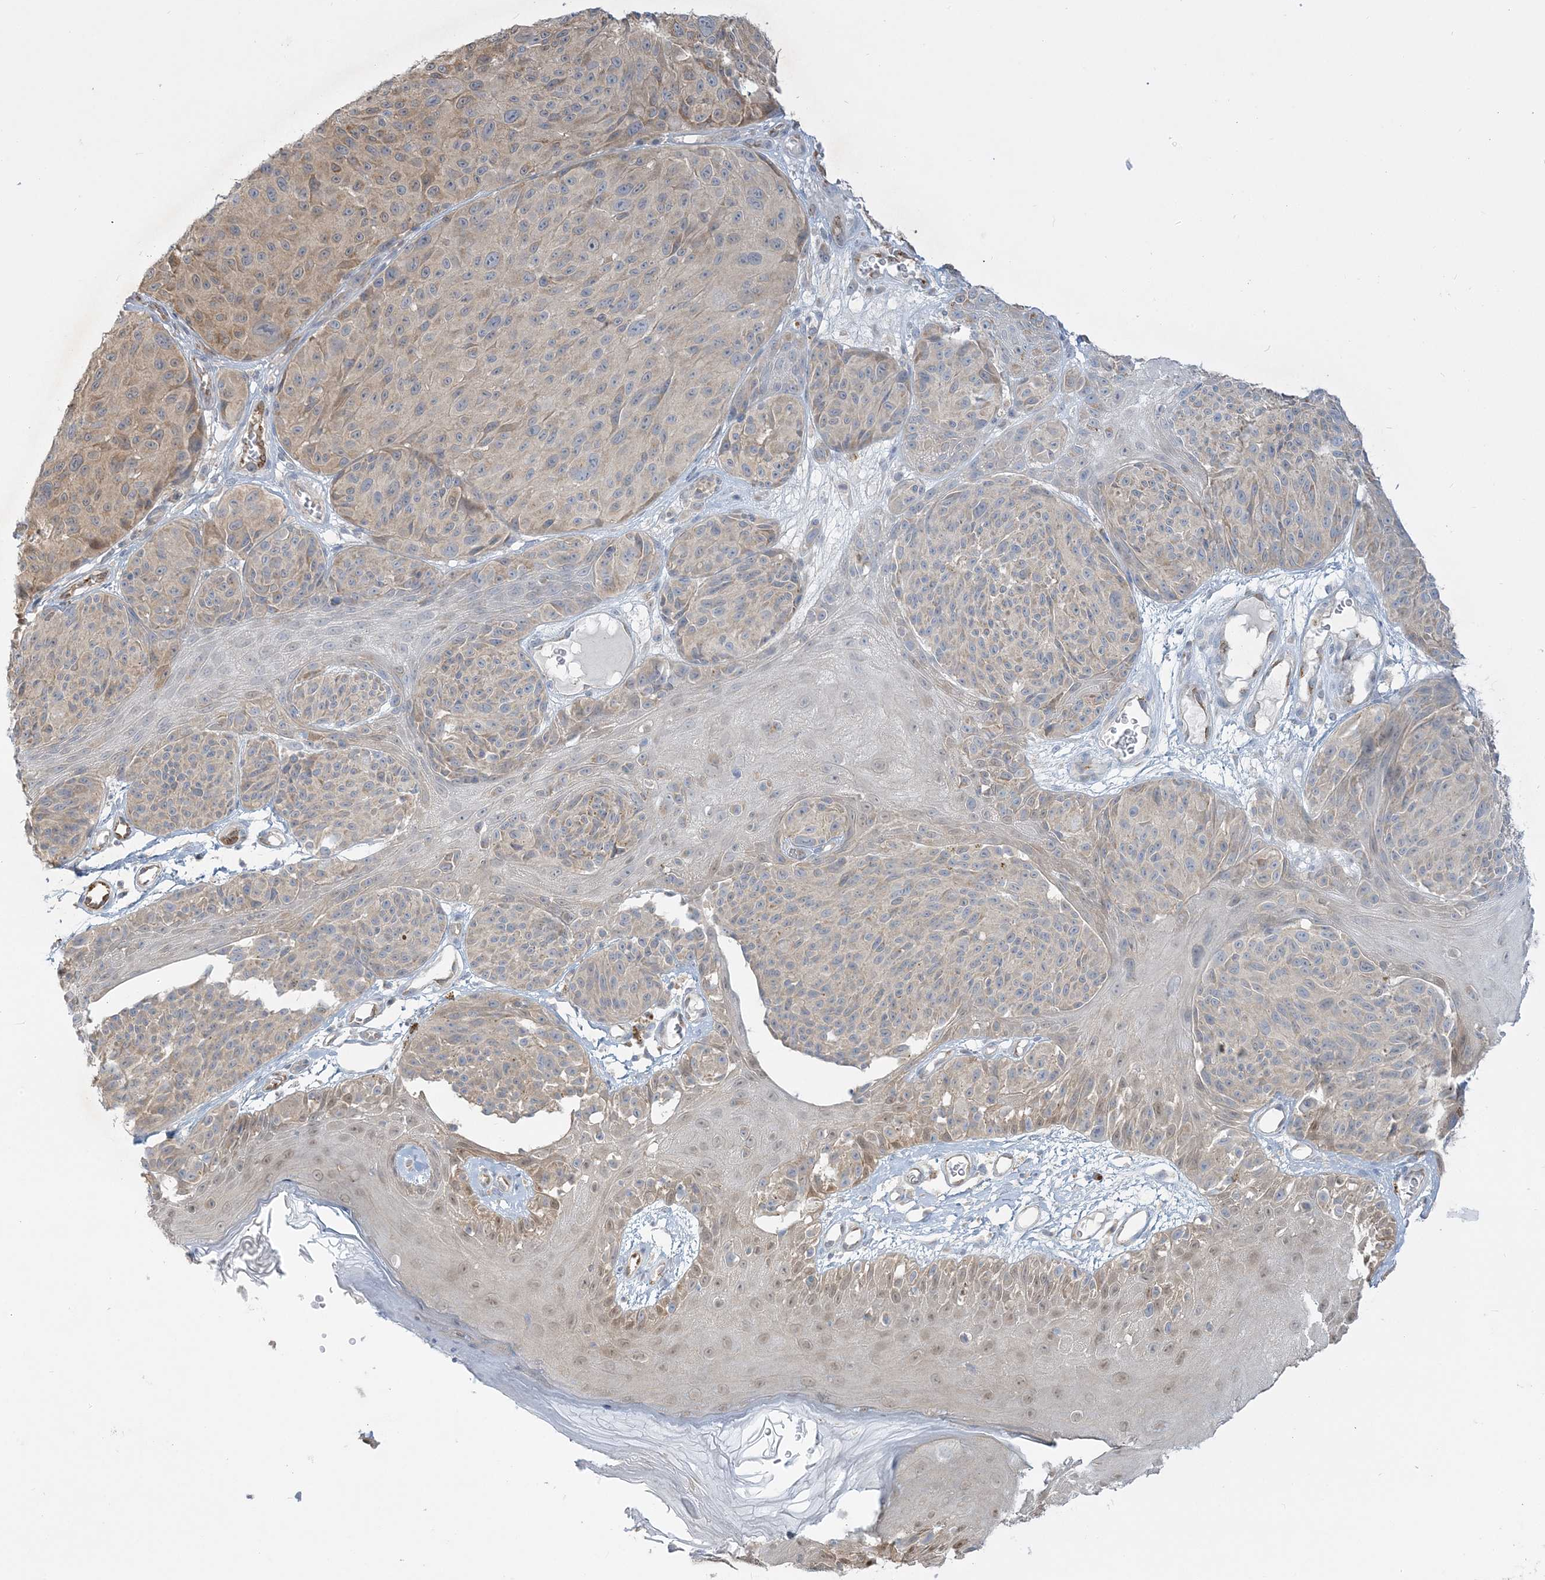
{"staining": {"intensity": "weak", "quantity": "<25%", "location": "cytoplasmic/membranous"}, "tissue": "melanoma", "cell_type": "Tumor cells", "image_type": "cancer", "snomed": [{"axis": "morphology", "description": "Malignant melanoma, NOS"}, {"axis": "topography", "description": "Skin"}], "caption": "Tumor cells are negative for protein expression in human malignant melanoma.", "gene": "INPP1", "patient": {"sex": "male", "age": 83}}